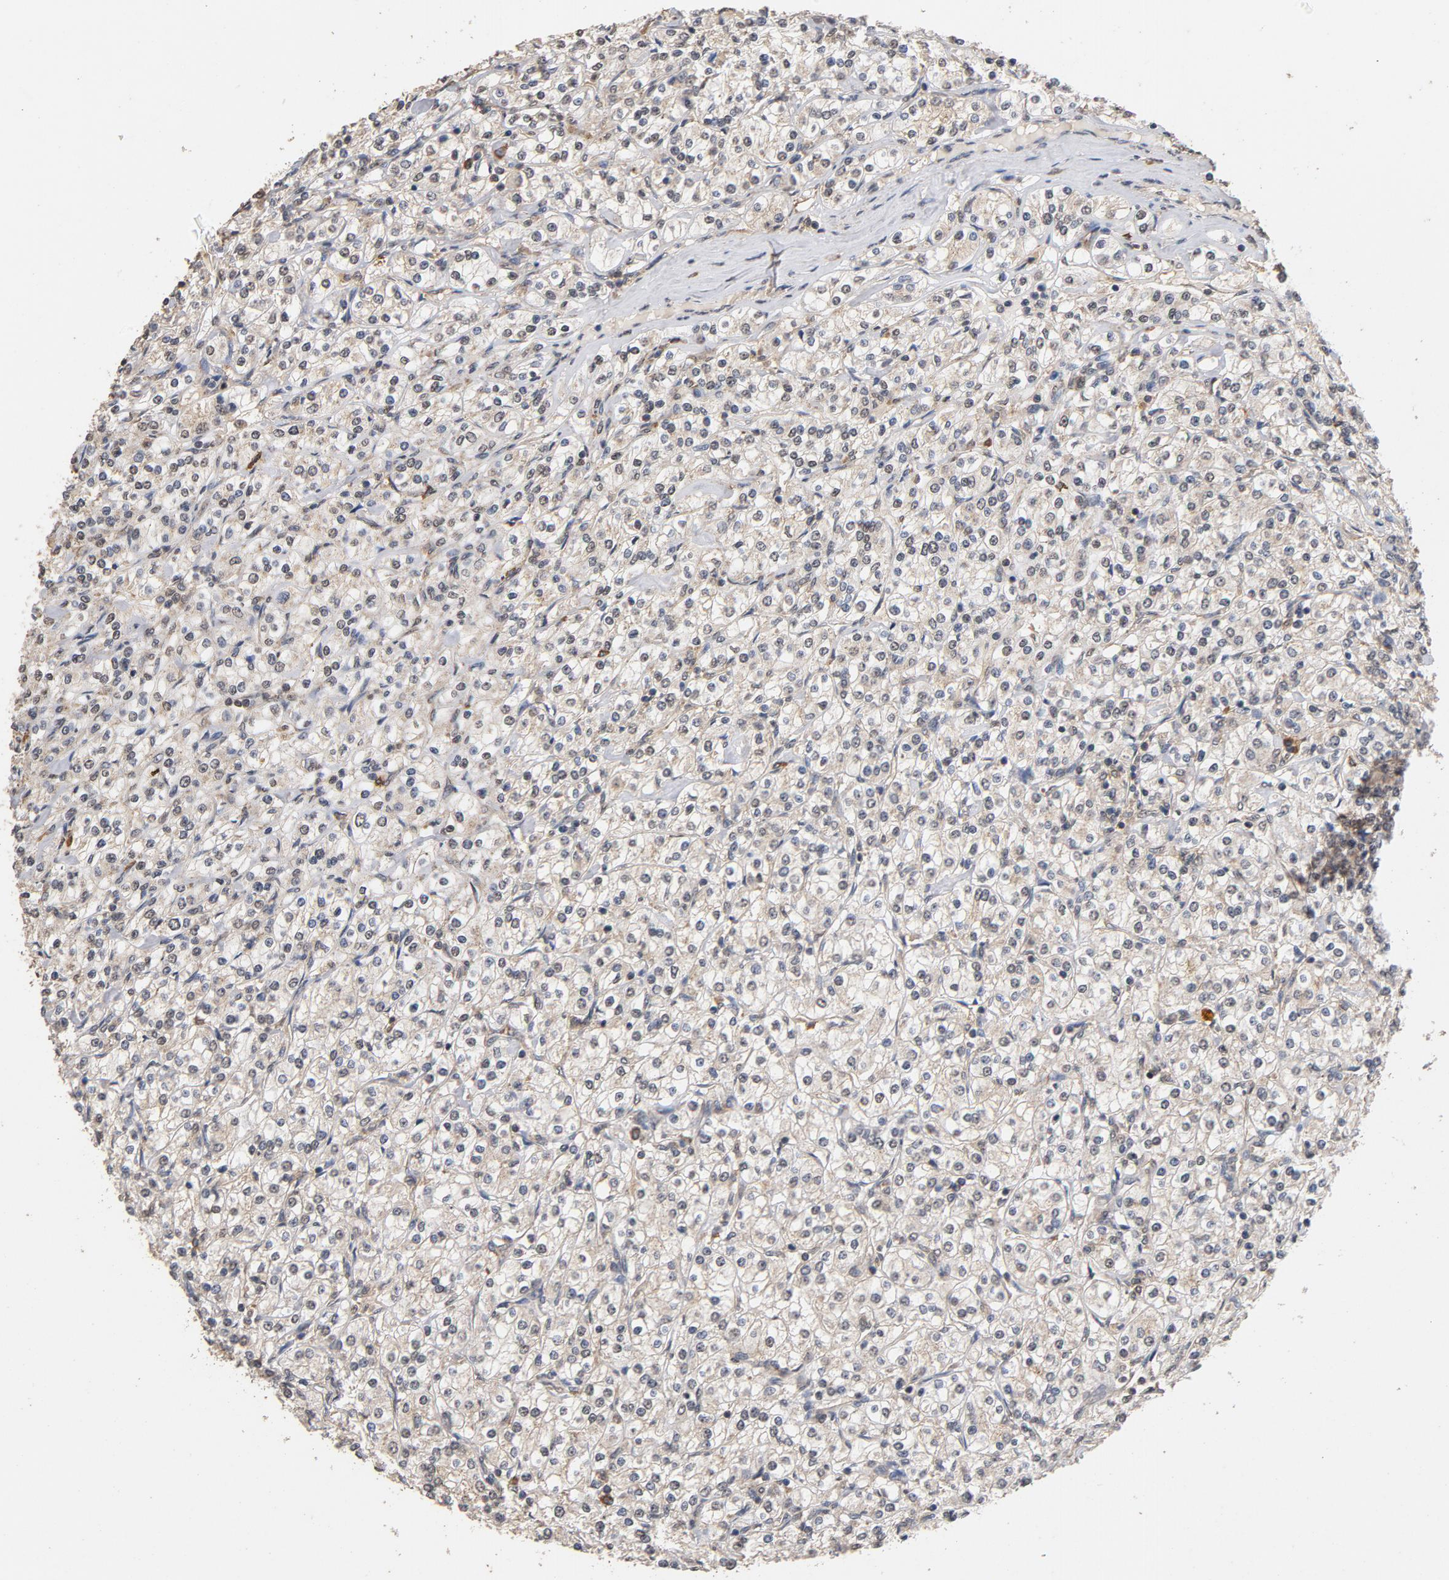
{"staining": {"intensity": "weak", "quantity": ">75%", "location": "cytoplasmic/membranous"}, "tissue": "renal cancer", "cell_type": "Tumor cells", "image_type": "cancer", "snomed": [{"axis": "morphology", "description": "Adenocarcinoma, NOS"}, {"axis": "topography", "description": "Kidney"}], "caption": "This photomicrograph exhibits immunohistochemistry (IHC) staining of renal adenocarcinoma, with low weak cytoplasmic/membranous staining in approximately >75% of tumor cells.", "gene": "DDX6", "patient": {"sex": "male", "age": 77}}